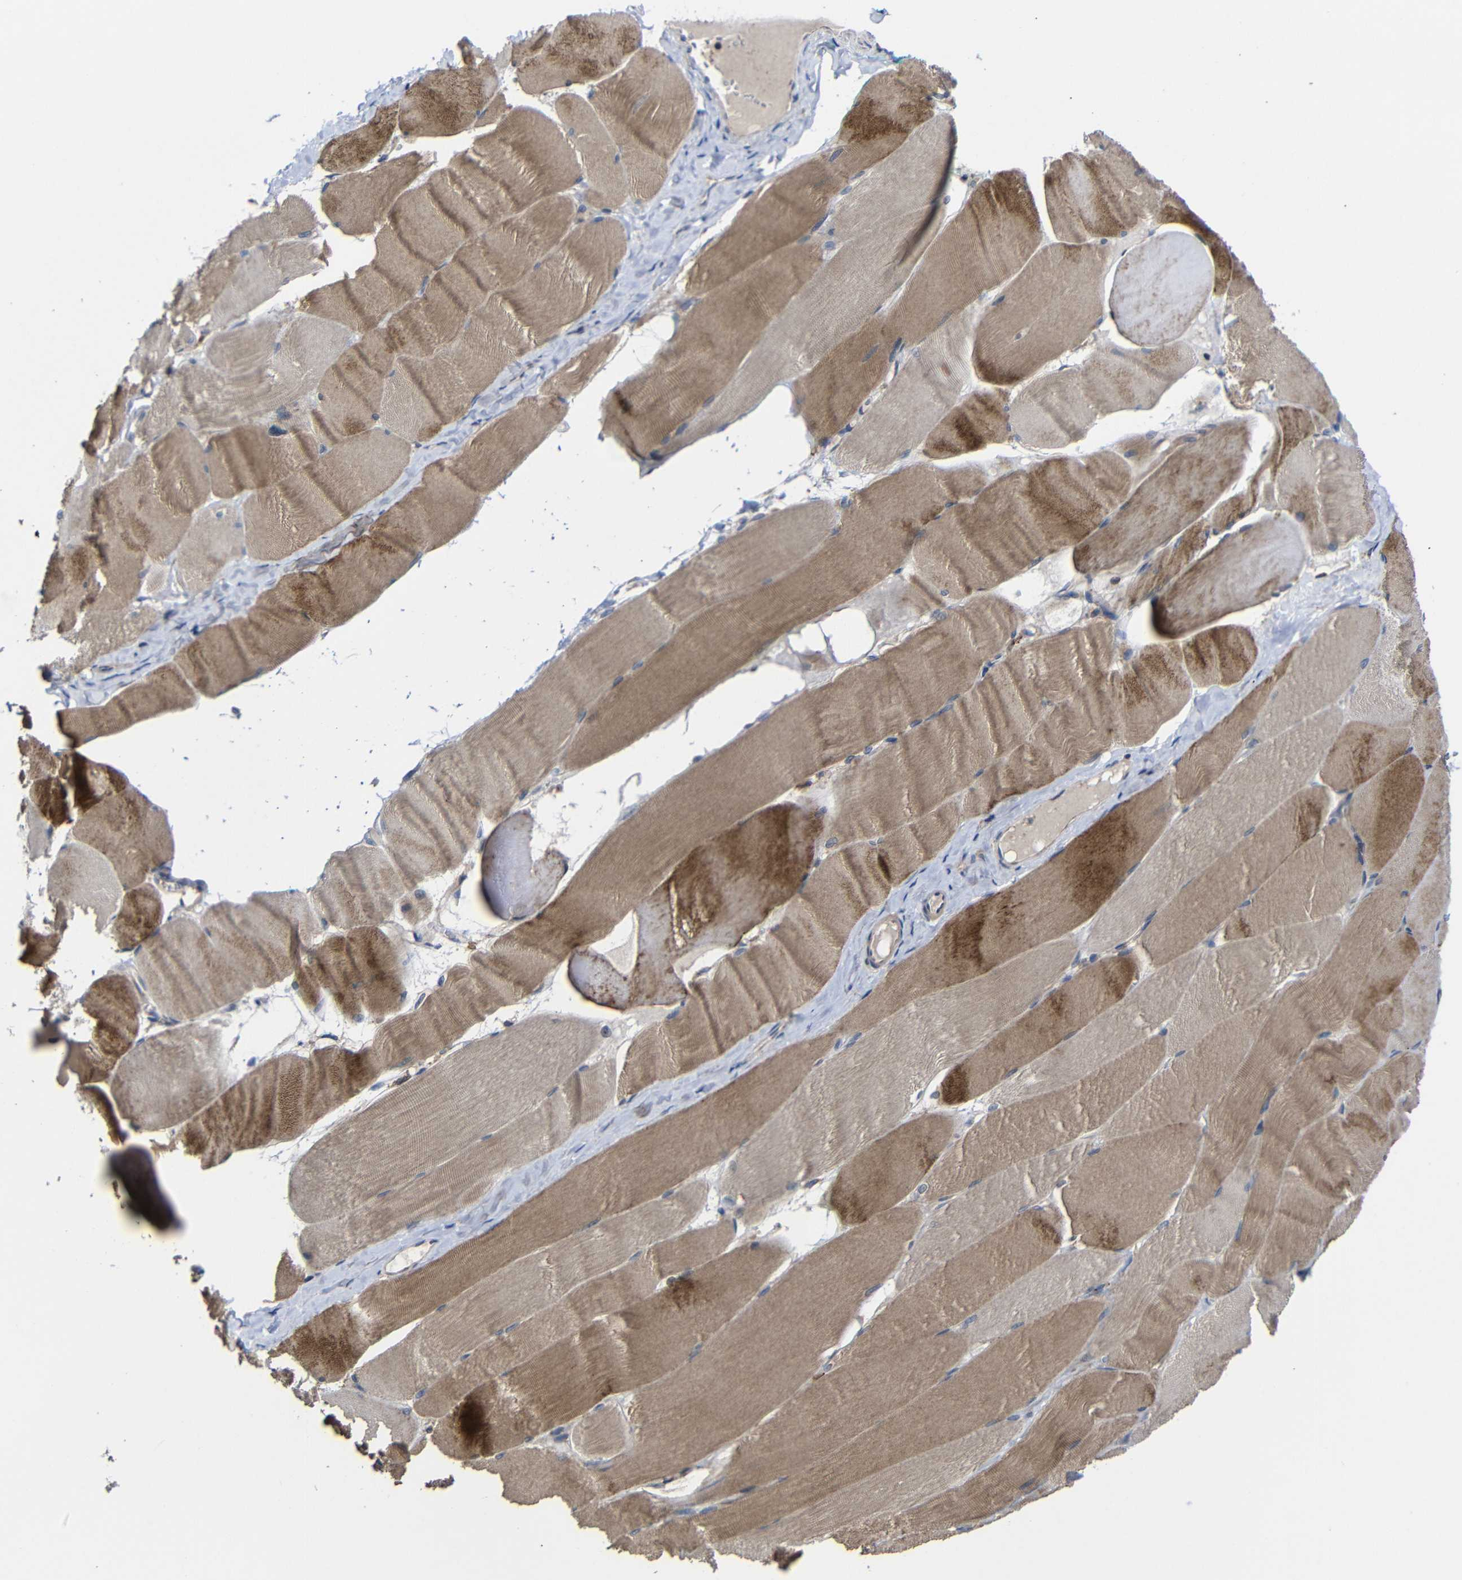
{"staining": {"intensity": "moderate", "quantity": ">75%", "location": "cytoplasmic/membranous"}, "tissue": "skeletal muscle", "cell_type": "Myocytes", "image_type": "normal", "snomed": [{"axis": "morphology", "description": "Normal tissue, NOS"}, {"axis": "morphology", "description": "Squamous cell carcinoma, NOS"}, {"axis": "topography", "description": "Skeletal muscle"}], "caption": "About >75% of myocytes in normal skeletal muscle display moderate cytoplasmic/membranous protein staining as visualized by brown immunohistochemical staining.", "gene": "LPAR5", "patient": {"sex": "male", "age": 51}}